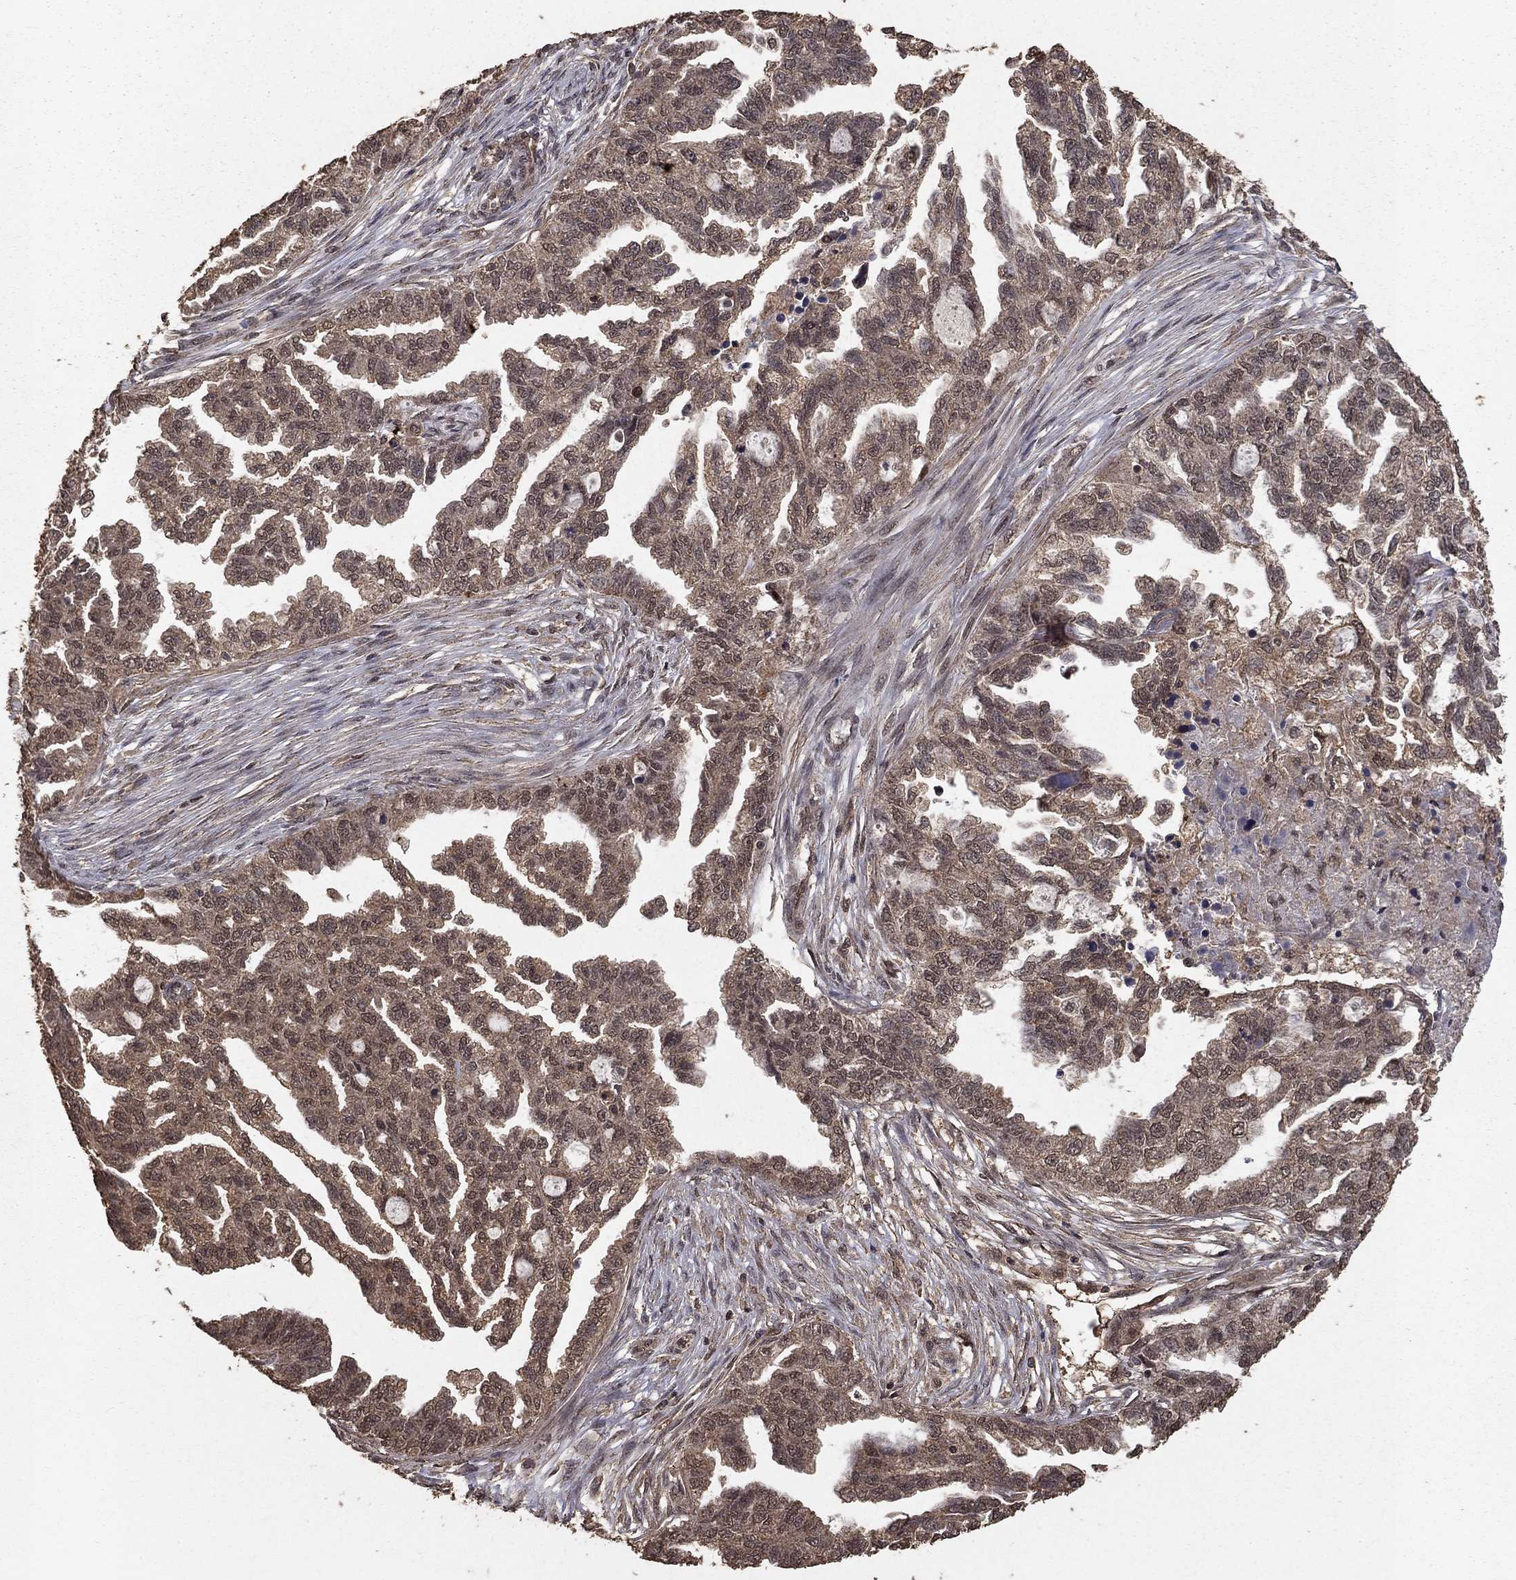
{"staining": {"intensity": "weak", "quantity": "25%-75%", "location": "cytoplasmic/membranous"}, "tissue": "ovarian cancer", "cell_type": "Tumor cells", "image_type": "cancer", "snomed": [{"axis": "morphology", "description": "Cystadenocarcinoma, serous, NOS"}, {"axis": "topography", "description": "Ovary"}], "caption": "Immunohistochemistry staining of ovarian serous cystadenocarcinoma, which shows low levels of weak cytoplasmic/membranous expression in approximately 25%-75% of tumor cells indicating weak cytoplasmic/membranous protein staining. The staining was performed using DAB (brown) for protein detection and nuclei were counterstained in hematoxylin (blue).", "gene": "PRDM1", "patient": {"sex": "female", "age": 51}}